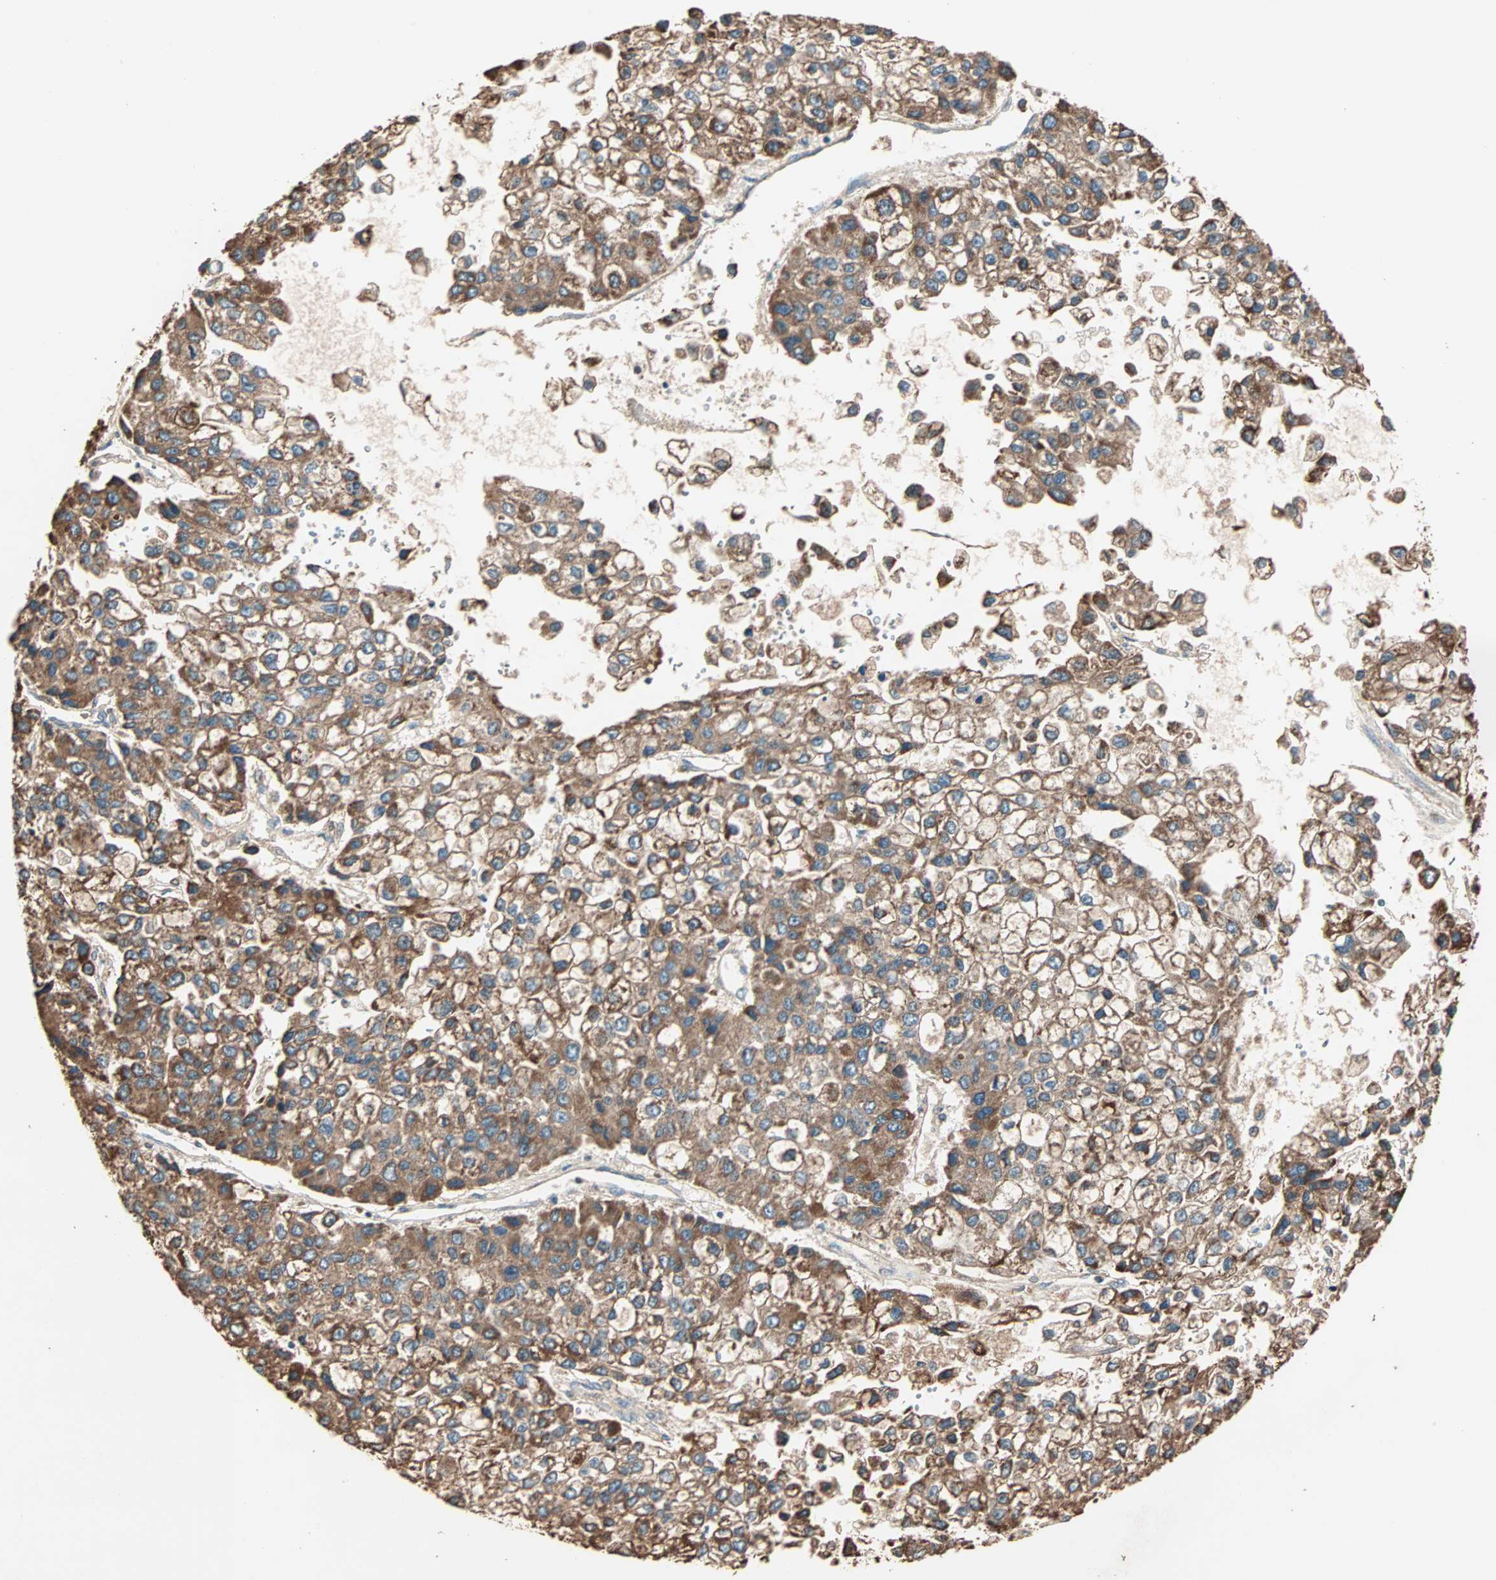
{"staining": {"intensity": "moderate", "quantity": ">75%", "location": "cytoplasmic/membranous"}, "tissue": "liver cancer", "cell_type": "Tumor cells", "image_type": "cancer", "snomed": [{"axis": "morphology", "description": "Carcinoma, Hepatocellular, NOS"}, {"axis": "topography", "description": "Liver"}], "caption": "Hepatocellular carcinoma (liver) was stained to show a protein in brown. There is medium levels of moderate cytoplasmic/membranous staining in approximately >75% of tumor cells. (Brightfield microscopy of DAB IHC at high magnification).", "gene": "EIF4G2", "patient": {"sex": "female", "age": 66}}